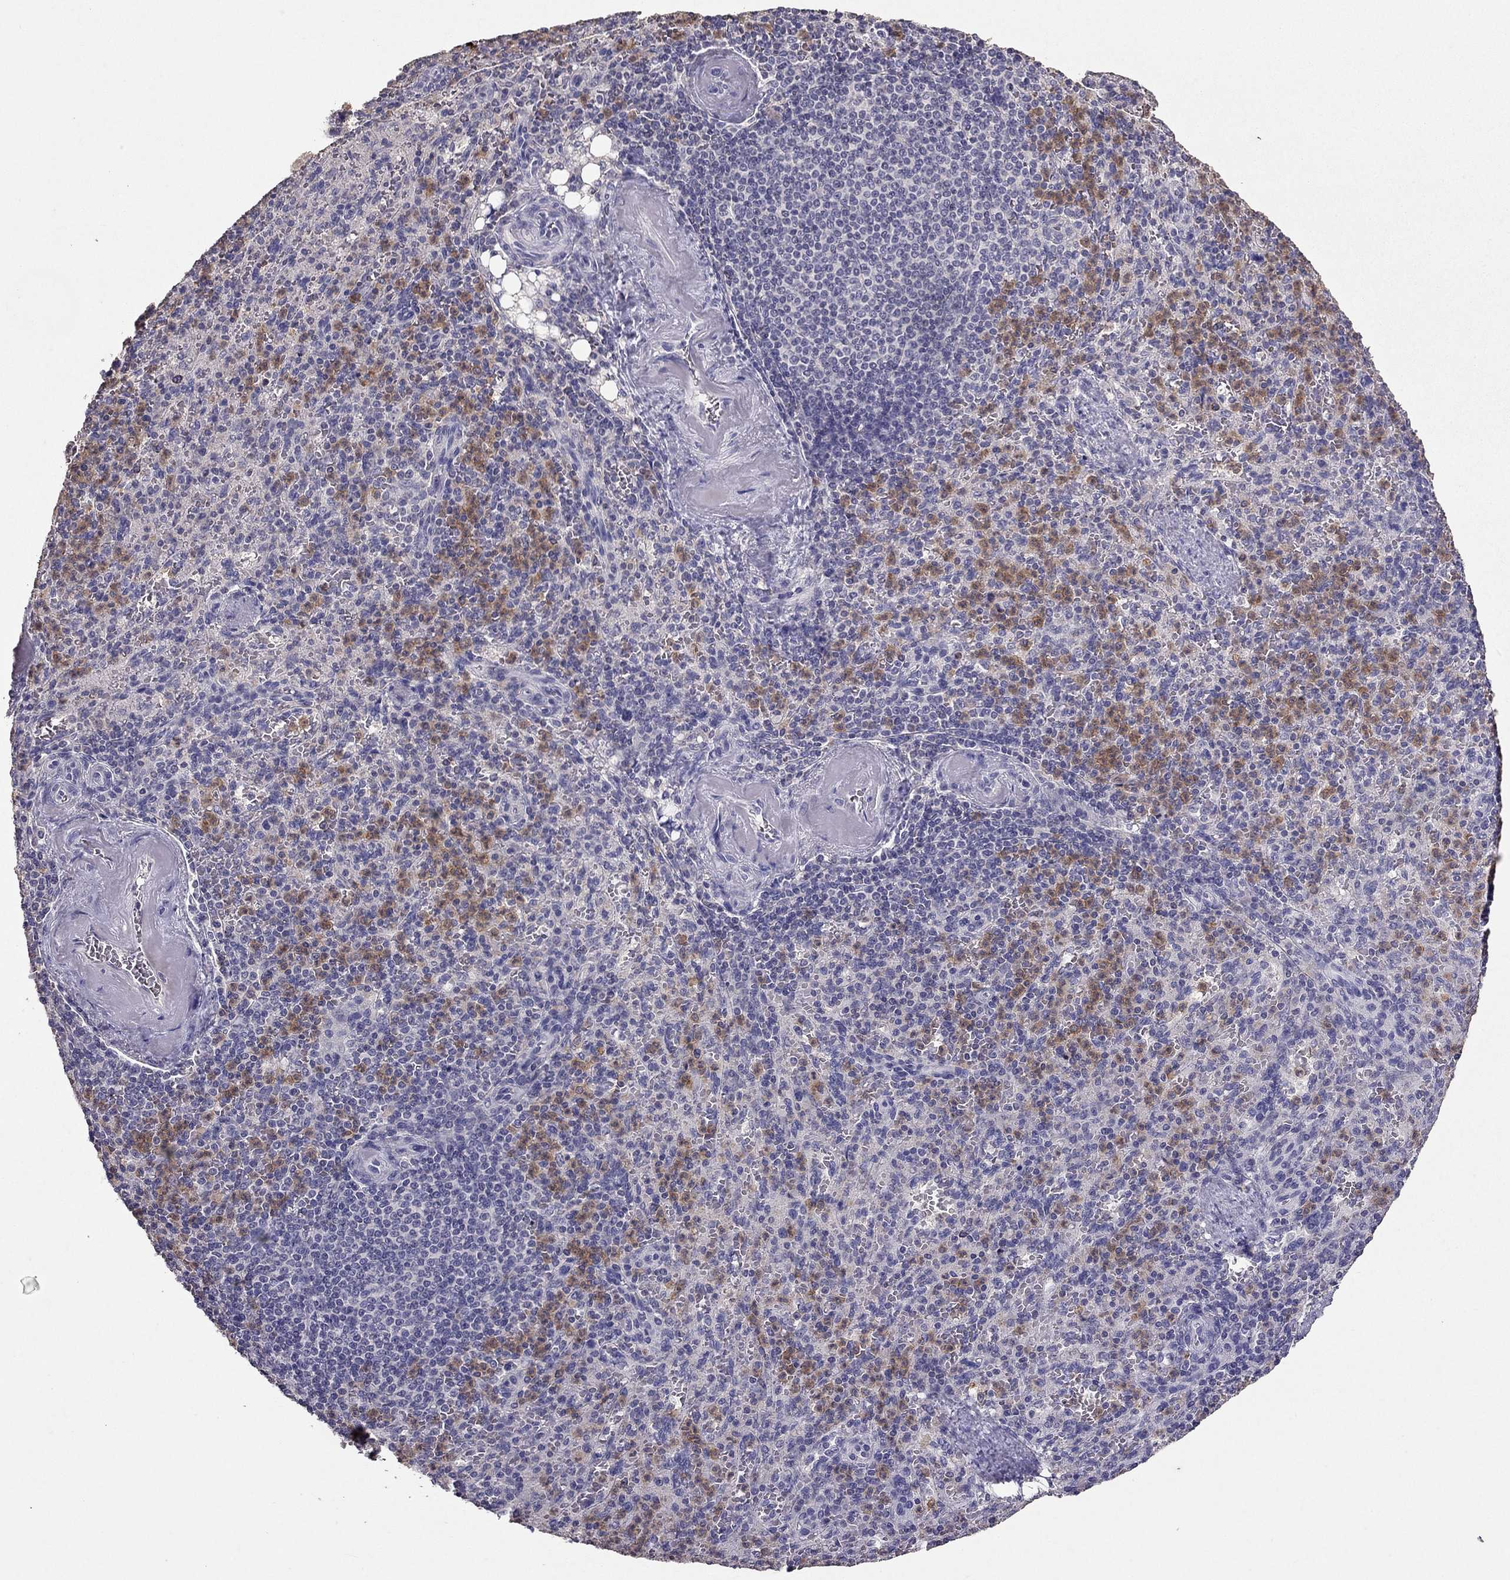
{"staining": {"intensity": "moderate", "quantity": "25%-75%", "location": "cytoplasmic/membranous"}, "tissue": "spleen", "cell_type": "Cells in red pulp", "image_type": "normal", "snomed": [{"axis": "morphology", "description": "Normal tissue, NOS"}, {"axis": "topography", "description": "Spleen"}], "caption": "Spleen stained with DAB immunohistochemistry reveals medium levels of moderate cytoplasmic/membranous staining in about 25%-75% of cells in red pulp.", "gene": "RFLNB", "patient": {"sex": "female", "age": 74}}